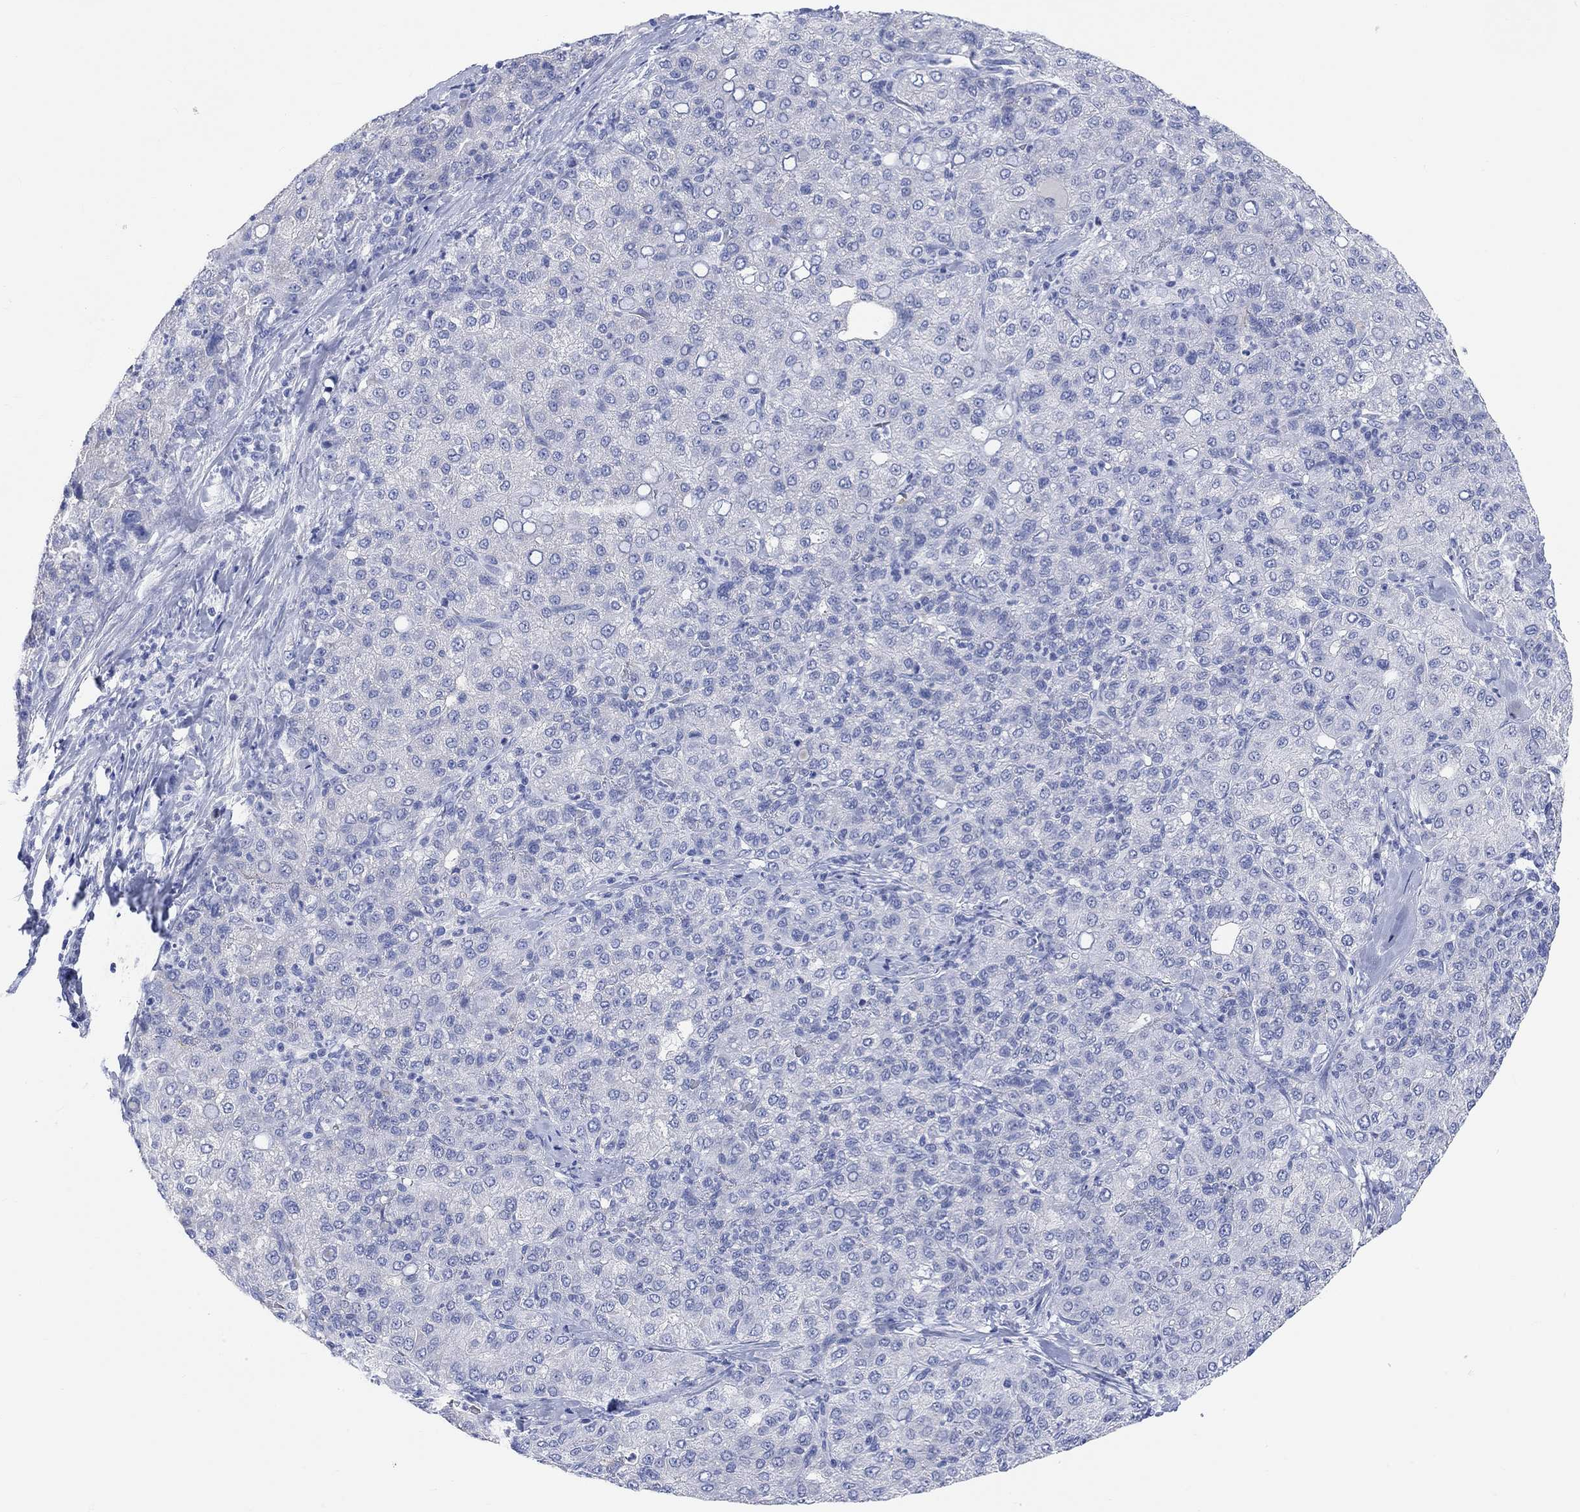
{"staining": {"intensity": "negative", "quantity": "none", "location": "none"}, "tissue": "liver cancer", "cell_type": "Tumor cells", "image_type": "cancer", "snomed": [{"axis": "morphology", "description": "Carcinoma, Hepatocellular, NOS"}, {"axis": "topography", "description": "Liver"}], "caption": "Immunohistochemical staining of human liver cancer (hepatocellular carcinoma) exhibits no significant staining in tumor cells.", "gene": "XIRP2", "patient": {"sex": "male", "age": 65}}